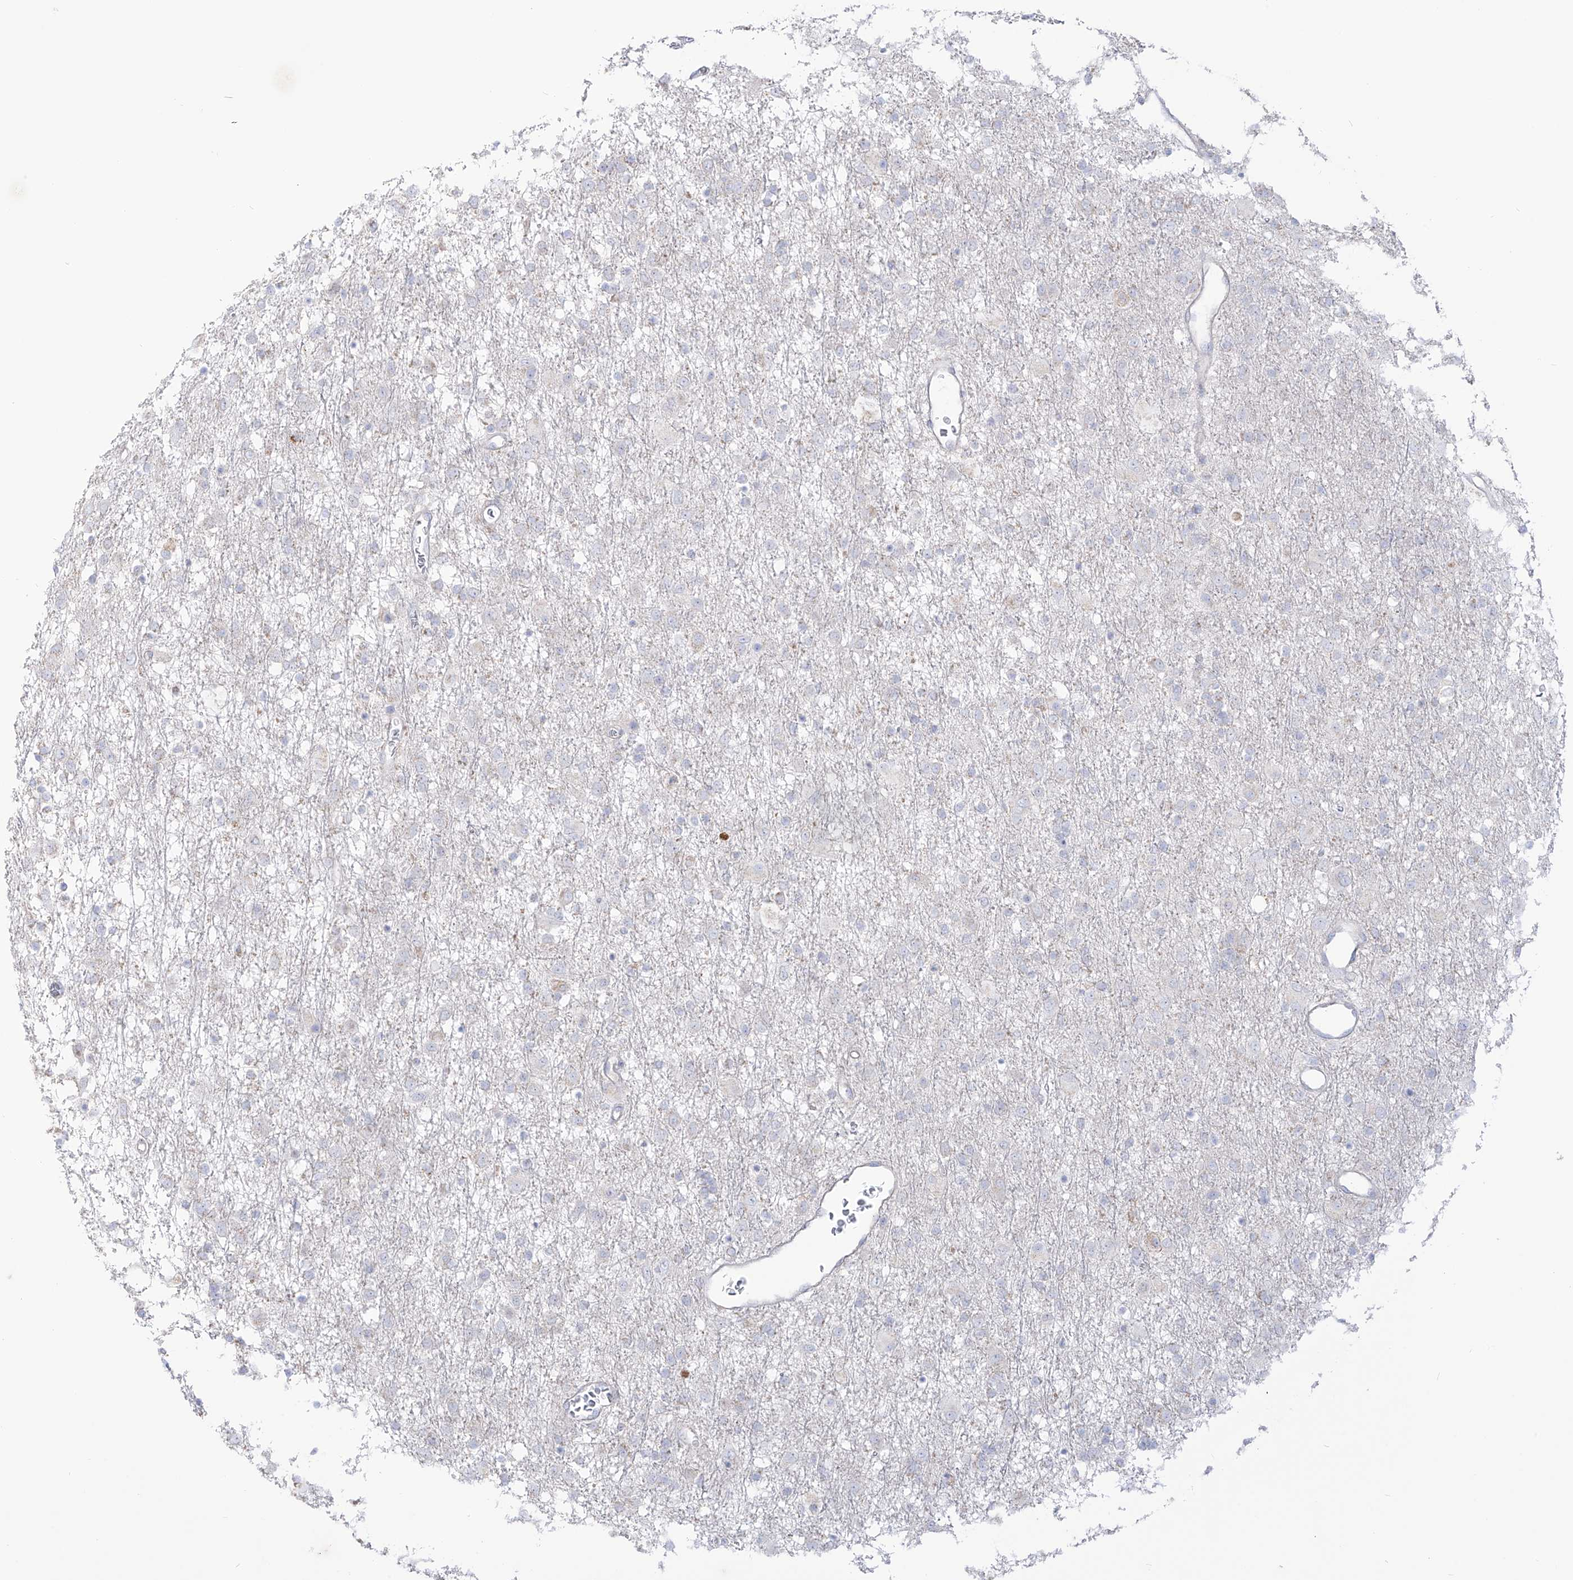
{"staining": {"intensity": "negative", "quantity": "none", "location": "none"}, "tissue": "glioma", "cell_type": "Tumor cells", "image_type": "cancer", "snomed": [{"axis": "morphology", "description": "Glioma, malignant, Low grade"}, {"axis": "topography", "description": "Brain"}], "caption": "High magnification brightfield microscopy of glioma stained with DAB (3,3'-diaminobenzidine) (brown) and counterstained with hematoxylin (blue): tumor cells show no significant expression.", "gene": "RCHY1", "patient": {"sex": "male", "age": 65}}